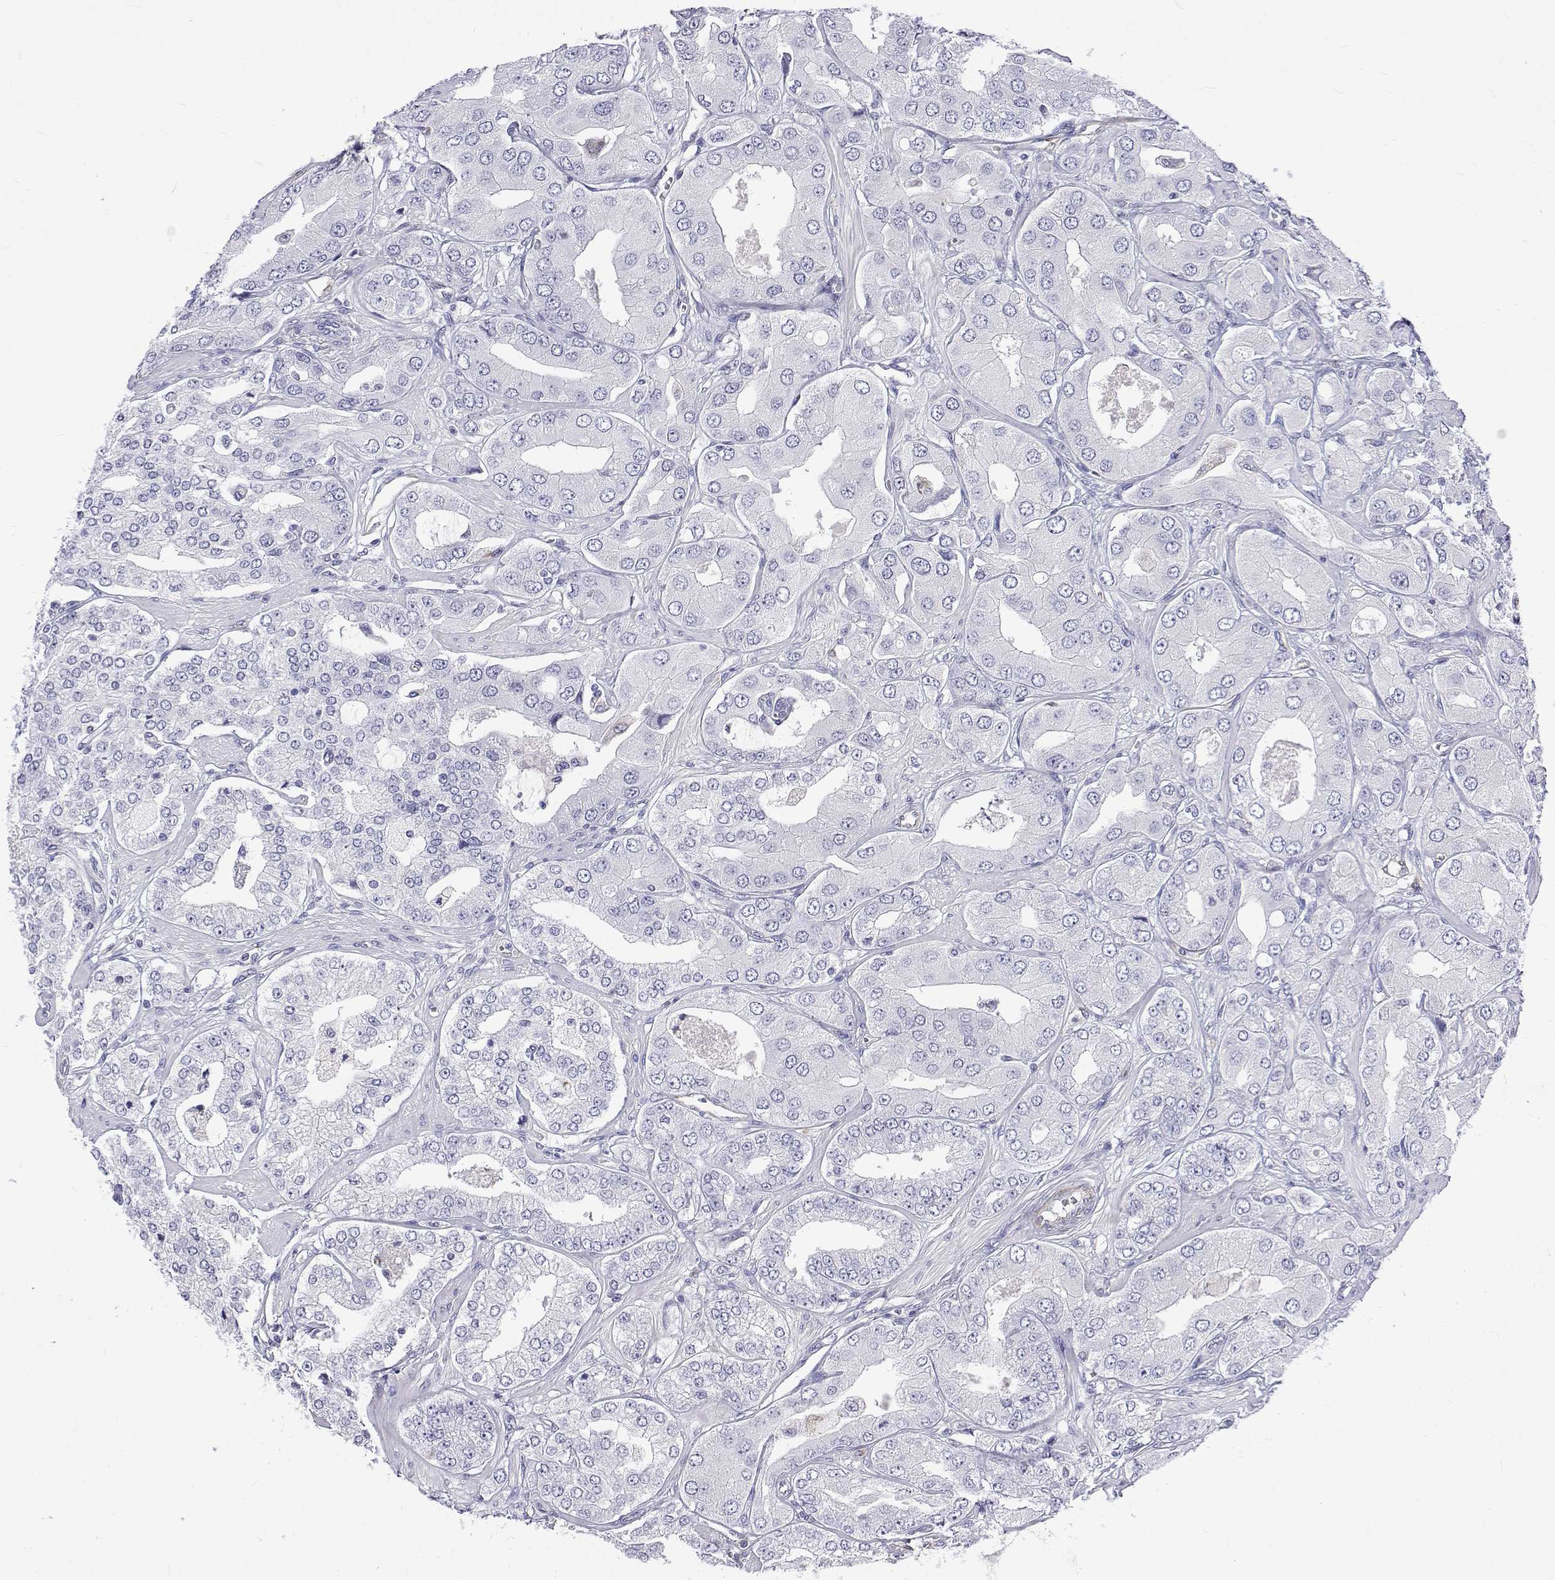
{"staining": {"intensity": "negative", "quantity": "none", "location": "none"}, "tissue": "prostate cancer", "cell_type": "Tumor cells", "image_type": "cancer", "snomed": [{"axis": "morphology", "description": "Adenocarcinoma, Low grade"}, {"axis": "topography", "description": "Prostate"}], "caption": "DAB (3,3'-diaminobenzidine) immunohistochemical staining of human low-grade adenocarcinoma (prostate) displays no significant staining in tumor cells. The staining is performed using DAB (3,3'-diaminobenzidine) brown chromogen with nuclei counter-stained in using hematoxylin.", "gene": "OPRPN", "patient": {"sex": "male", "age": 60}}